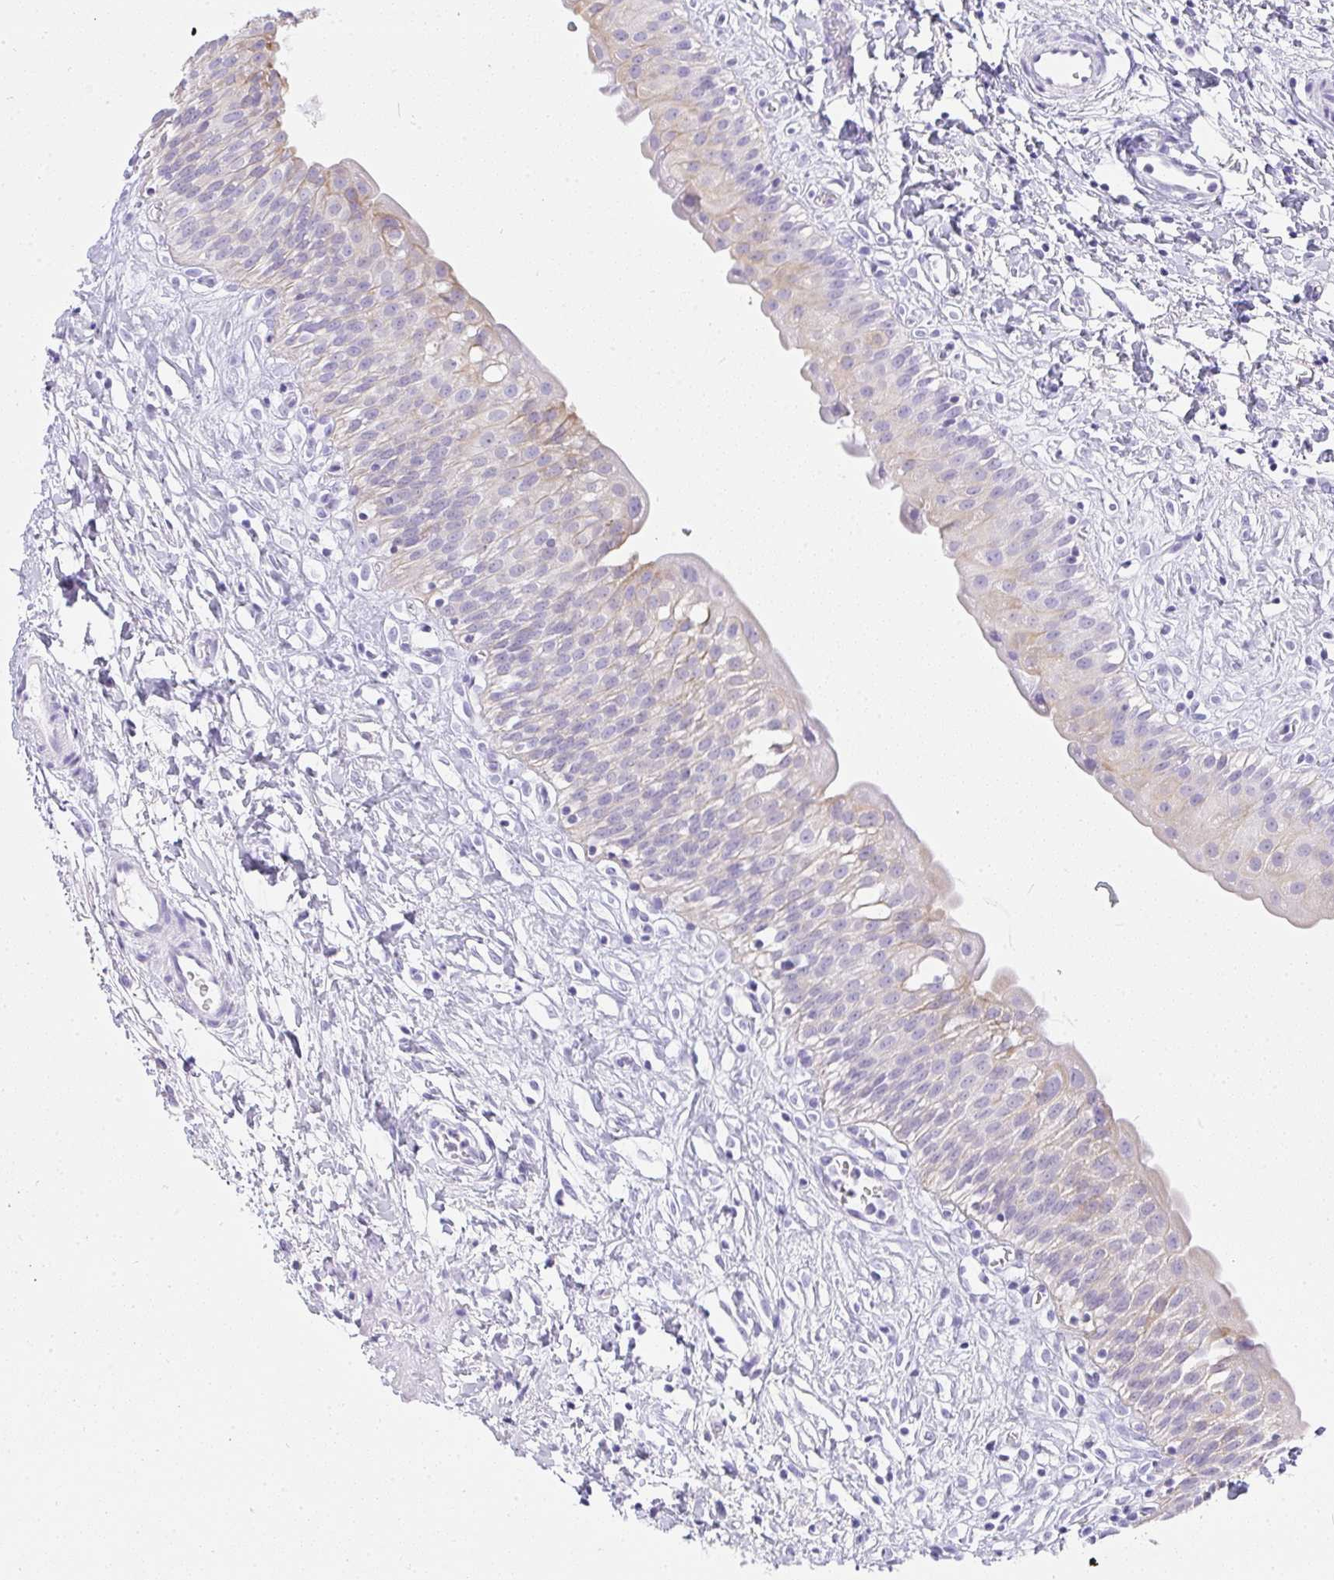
{"staining": {"intensity": "negative", "quantity": "none", "location": "none"}, "tissue": "urinary bladder", "cell_type": "Urothelial cells", "image_type": "normal", "snomed": [{"axis": "morphology", "description": "Normal tissue, NOS"}, {"axis": "topography", "description": "Urinary bladder"}], "caption": "This is a image of immunohistochemistry staining of benign urinary bladder, which shows no staining in urothelial cells. Nuclei are stained in blue.", "gene": "OR5J2", "patient": {"sex": "male", "age": 51}}